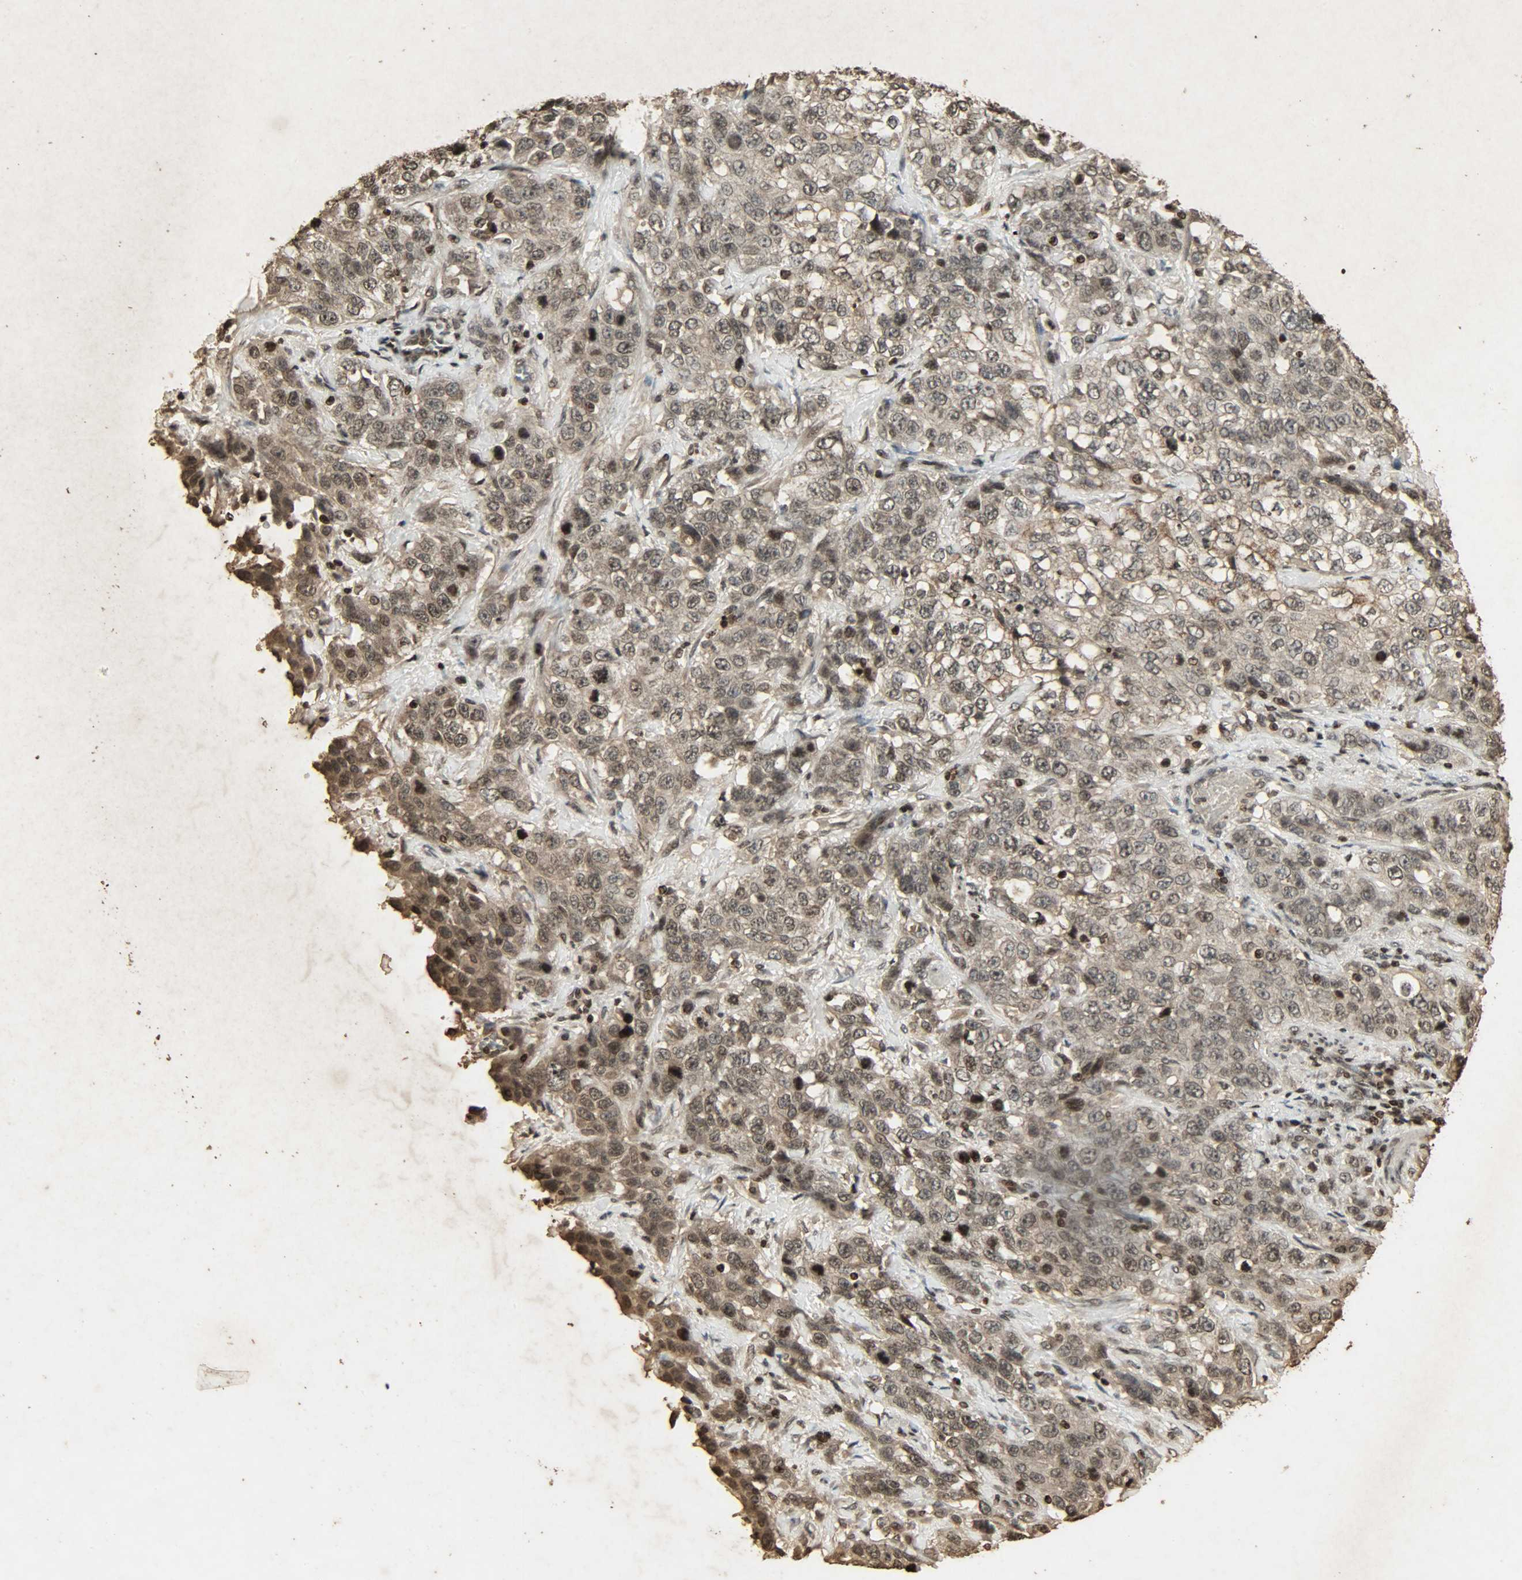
{"staining": {"intensity": "moderate", "quantity": ">75%", "location": "cytoplasmic/membranous,nuclear"}, "tissue": "stomach cancer", "cell_type": "Tumor cells", "image_type": "cancer", "snomed": [{"axis": "morphology", "description": "Normal tissue, NOS"}, {"axis": "morphology", "description": "Adenocarcinoma, NOS"}, {"axis": "topography", "description": "Stomach"}], "caption": "Tumor cells exhibit medium levels of moderate cytoplasmic/membranous and nuclear expression in about >75% of cells in human stomach cancer. (DAB (3,3'-diaminobenzidine) IHC, brown staining for protein, blue staining for nuclei).", "gene": "PPP3R1", "patient": {"sex": "male", "age": 48}}